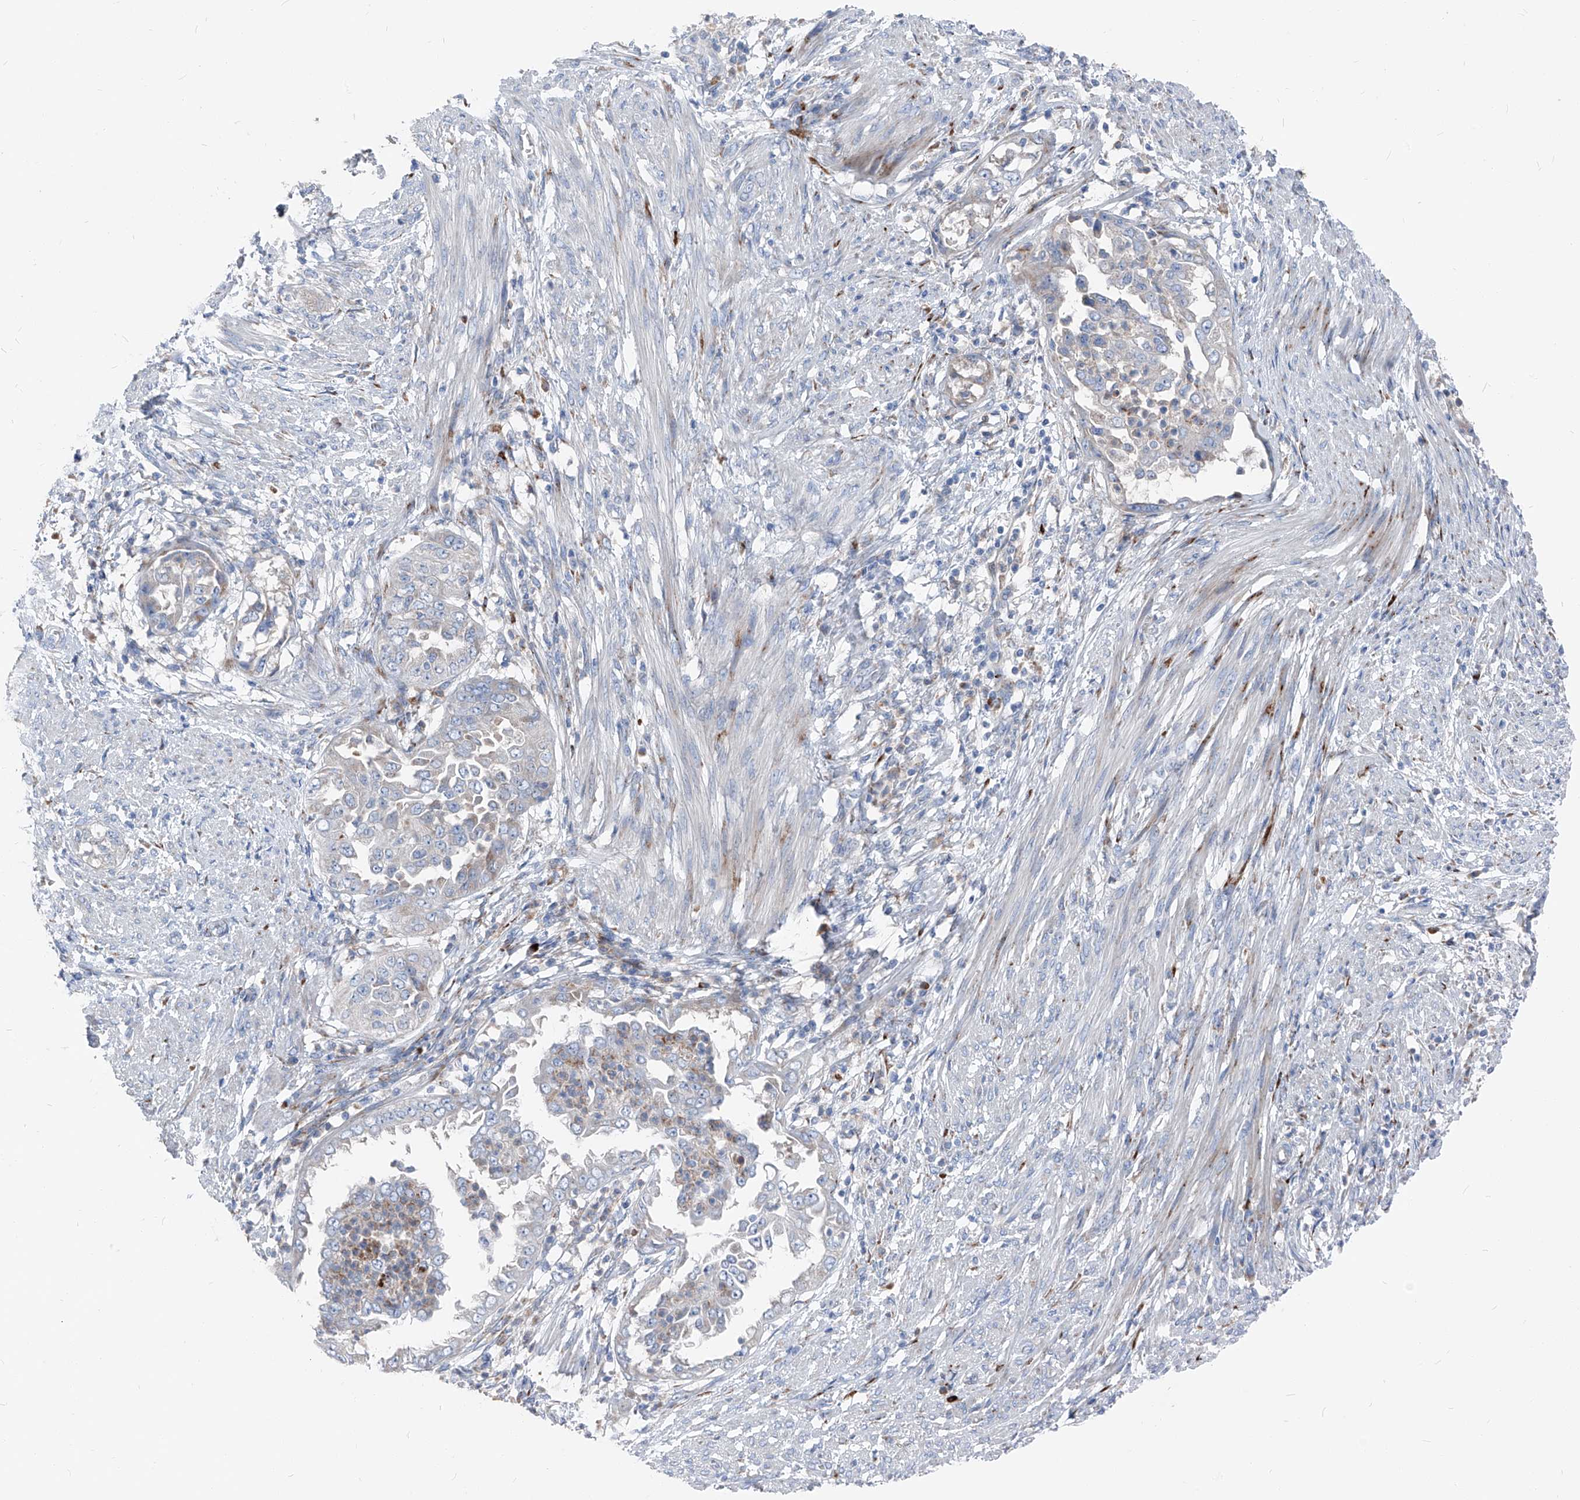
{"staining": {"intensity": "negative", "quantity": "none", "location": "none"}, "tissue": "endometrial cancer", "cell_type": "Tumor cells", "image_type": "cancer", "snomed": [{"axis": "morphology", "description": "Adenocarcinoma, NOS"}, {"axis": "topography", "description": "Endometrium"}], "caption": "Adenocarcinoma (endometrial) was stained to show a protein in brown. There is no significant staining in tumor cells.", "gene": "IFI27", "patient": {"sex": "female", "age": 85}}